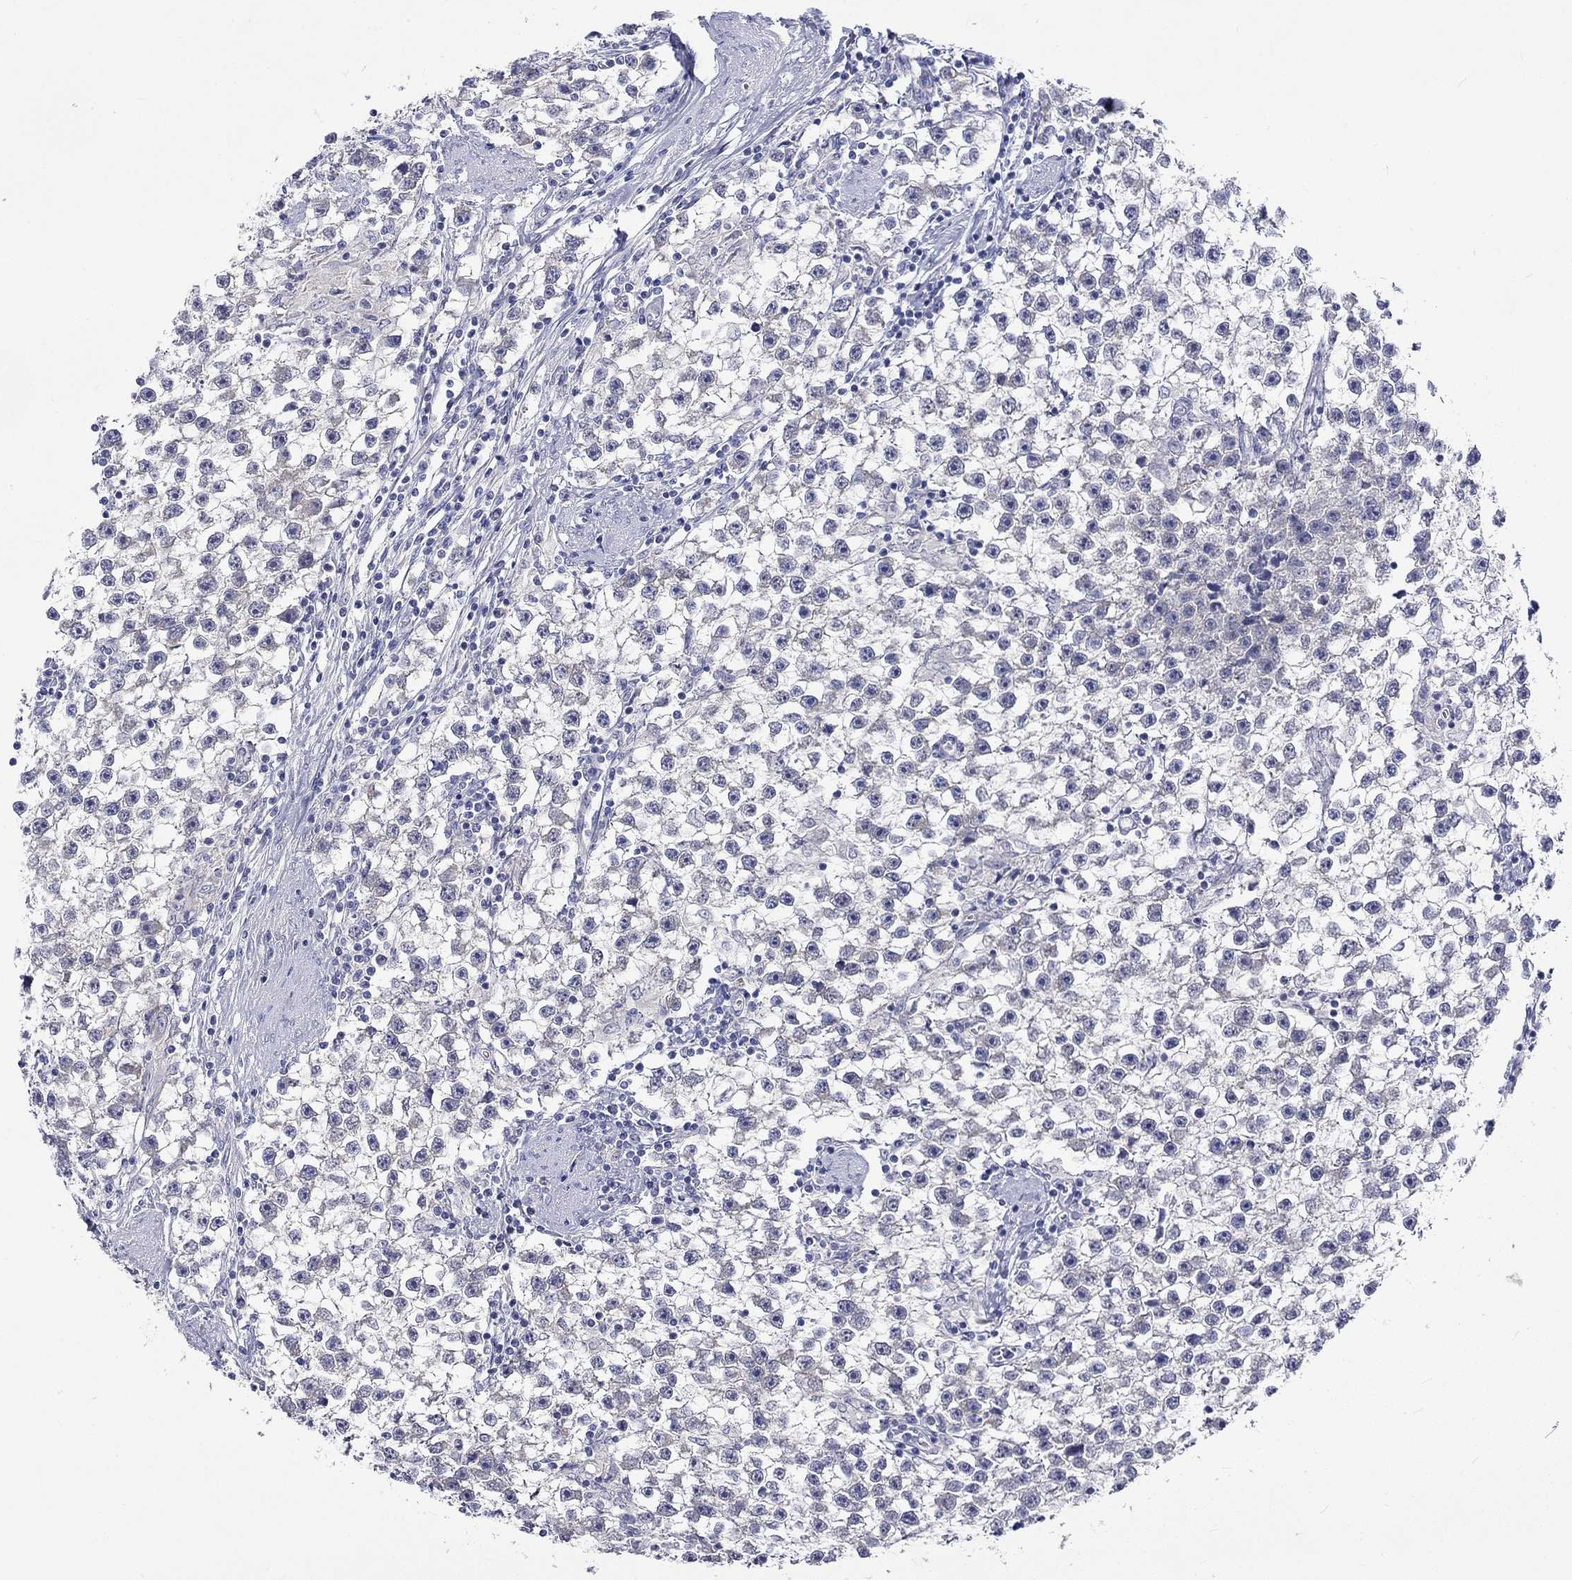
{"staining": {"intensity": "negative", "quantity": "none", "location": "none"}, "tissue": "testis cancer", "cell_type": "Tumor cells", "image_type": "cancer", "snomed": [{"axis": "morphology", "description": "Seminoma, NOS"}, {"axis": "topography", "description": "Testis"}], "caption": "The immunohistochemistry histopathology image has no significant staining in tumor cells of testis cancer (seminoma) tissue. (Stains: DAB (3,3'-diaminobenzidine) immunohistochemistry (IHC) with hematoxylin counter stain, Microscopy: brightfield microscopy at high magnification).", "gene": "CERS1", "patient": {"sex": "male", "age": 59}}